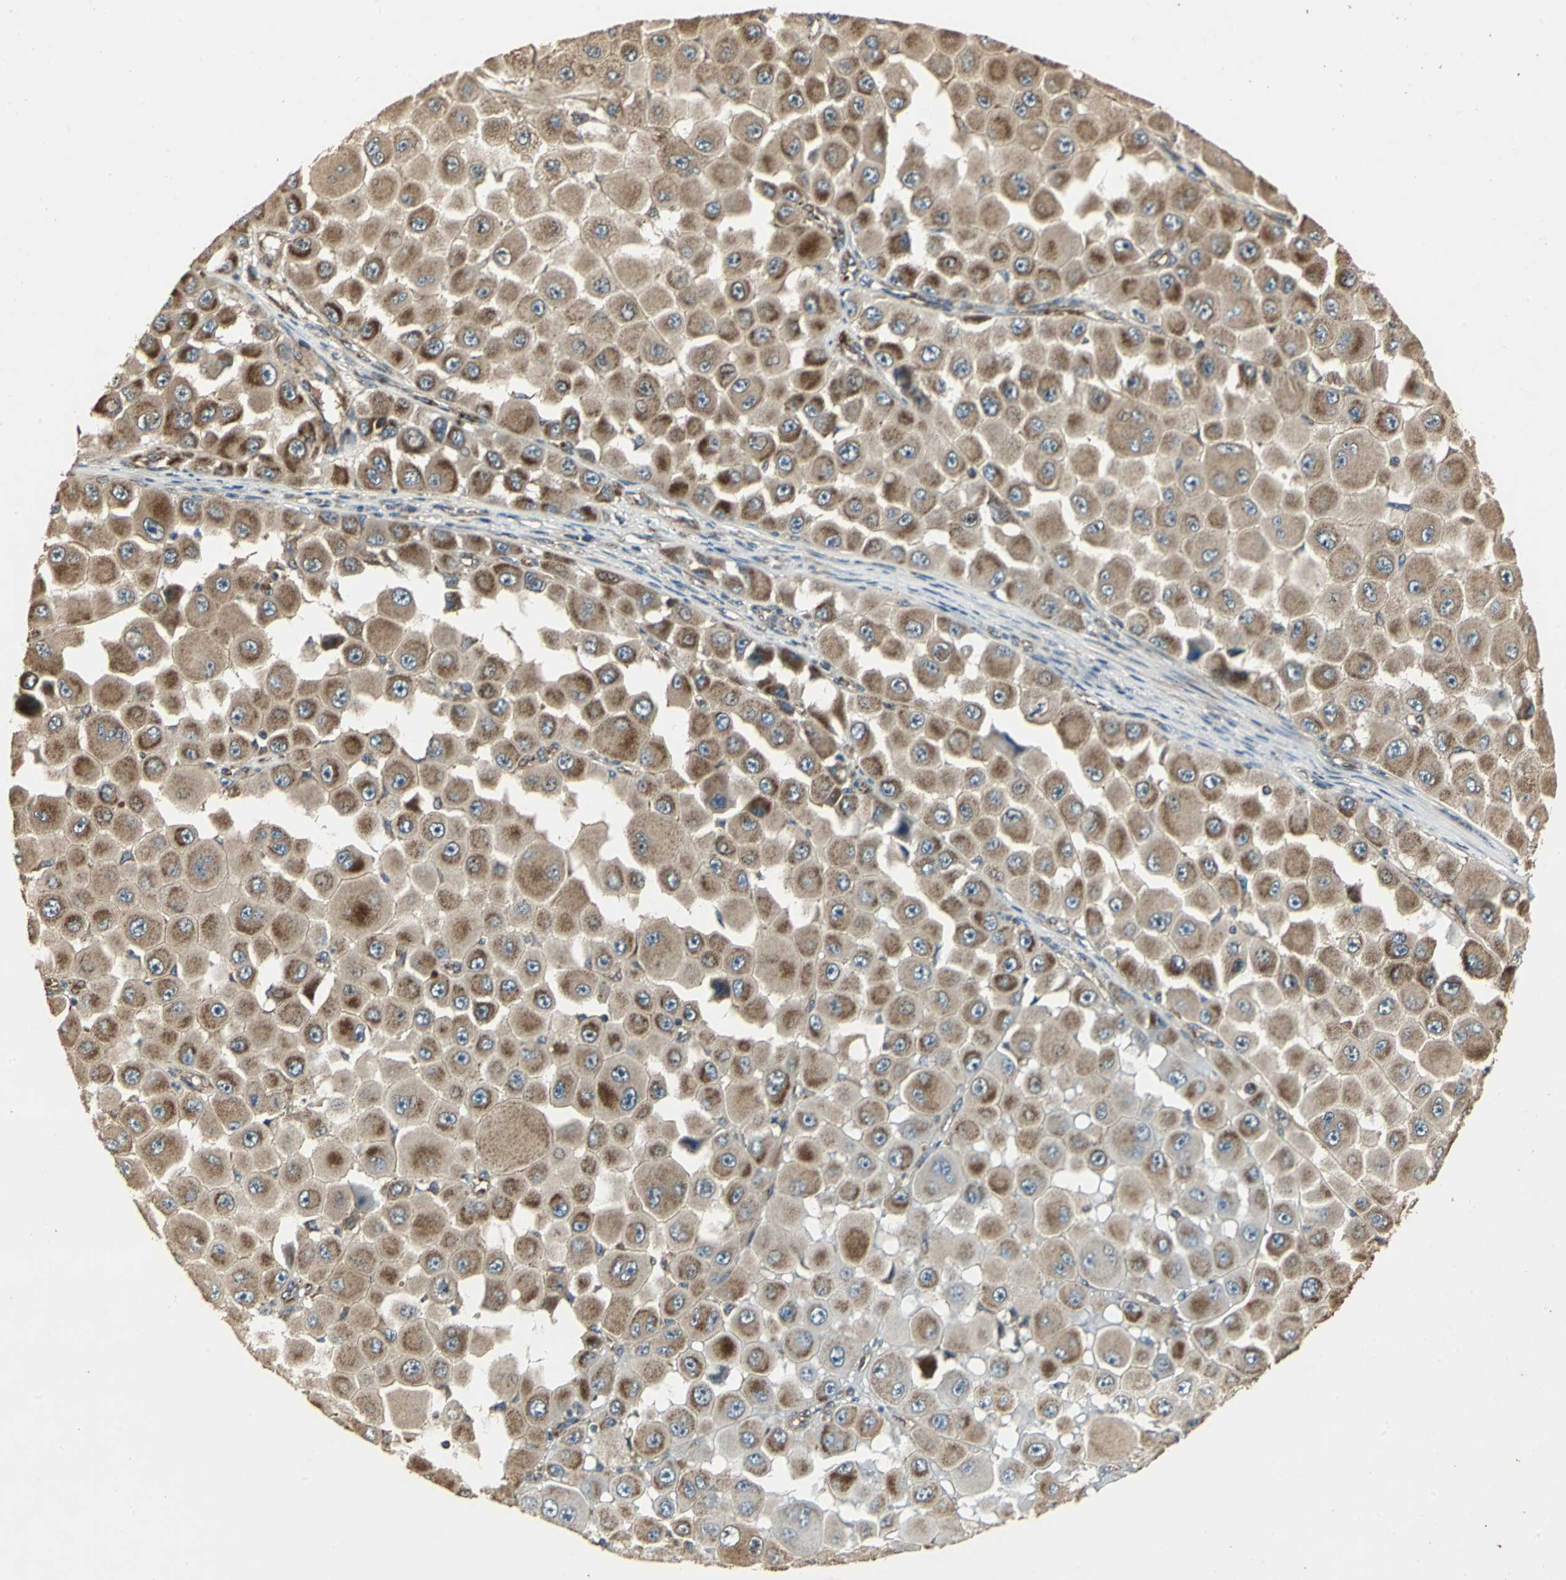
{"staining": {"intensity": "strong", "quantity": ">75%", "location": "cytoplasmic/membranous"}, "tissue": "melanoma", "cell_type": "Tumor cells", "image_type": "cancer", "snomed": [{"axis": "morphology", "description": "Malignant melanoma, NOS"}, {"axis": "topography", "description": "Skin"}], "caption": "Protein expression analysis of human malignant melanoma reveals strong cytoplasmic/membranous staining in approximately >75% of tumor cells. Nuclei are stained in blue.", "gene": "KANK1", "patient": {"sex": "female", "age": 81}}